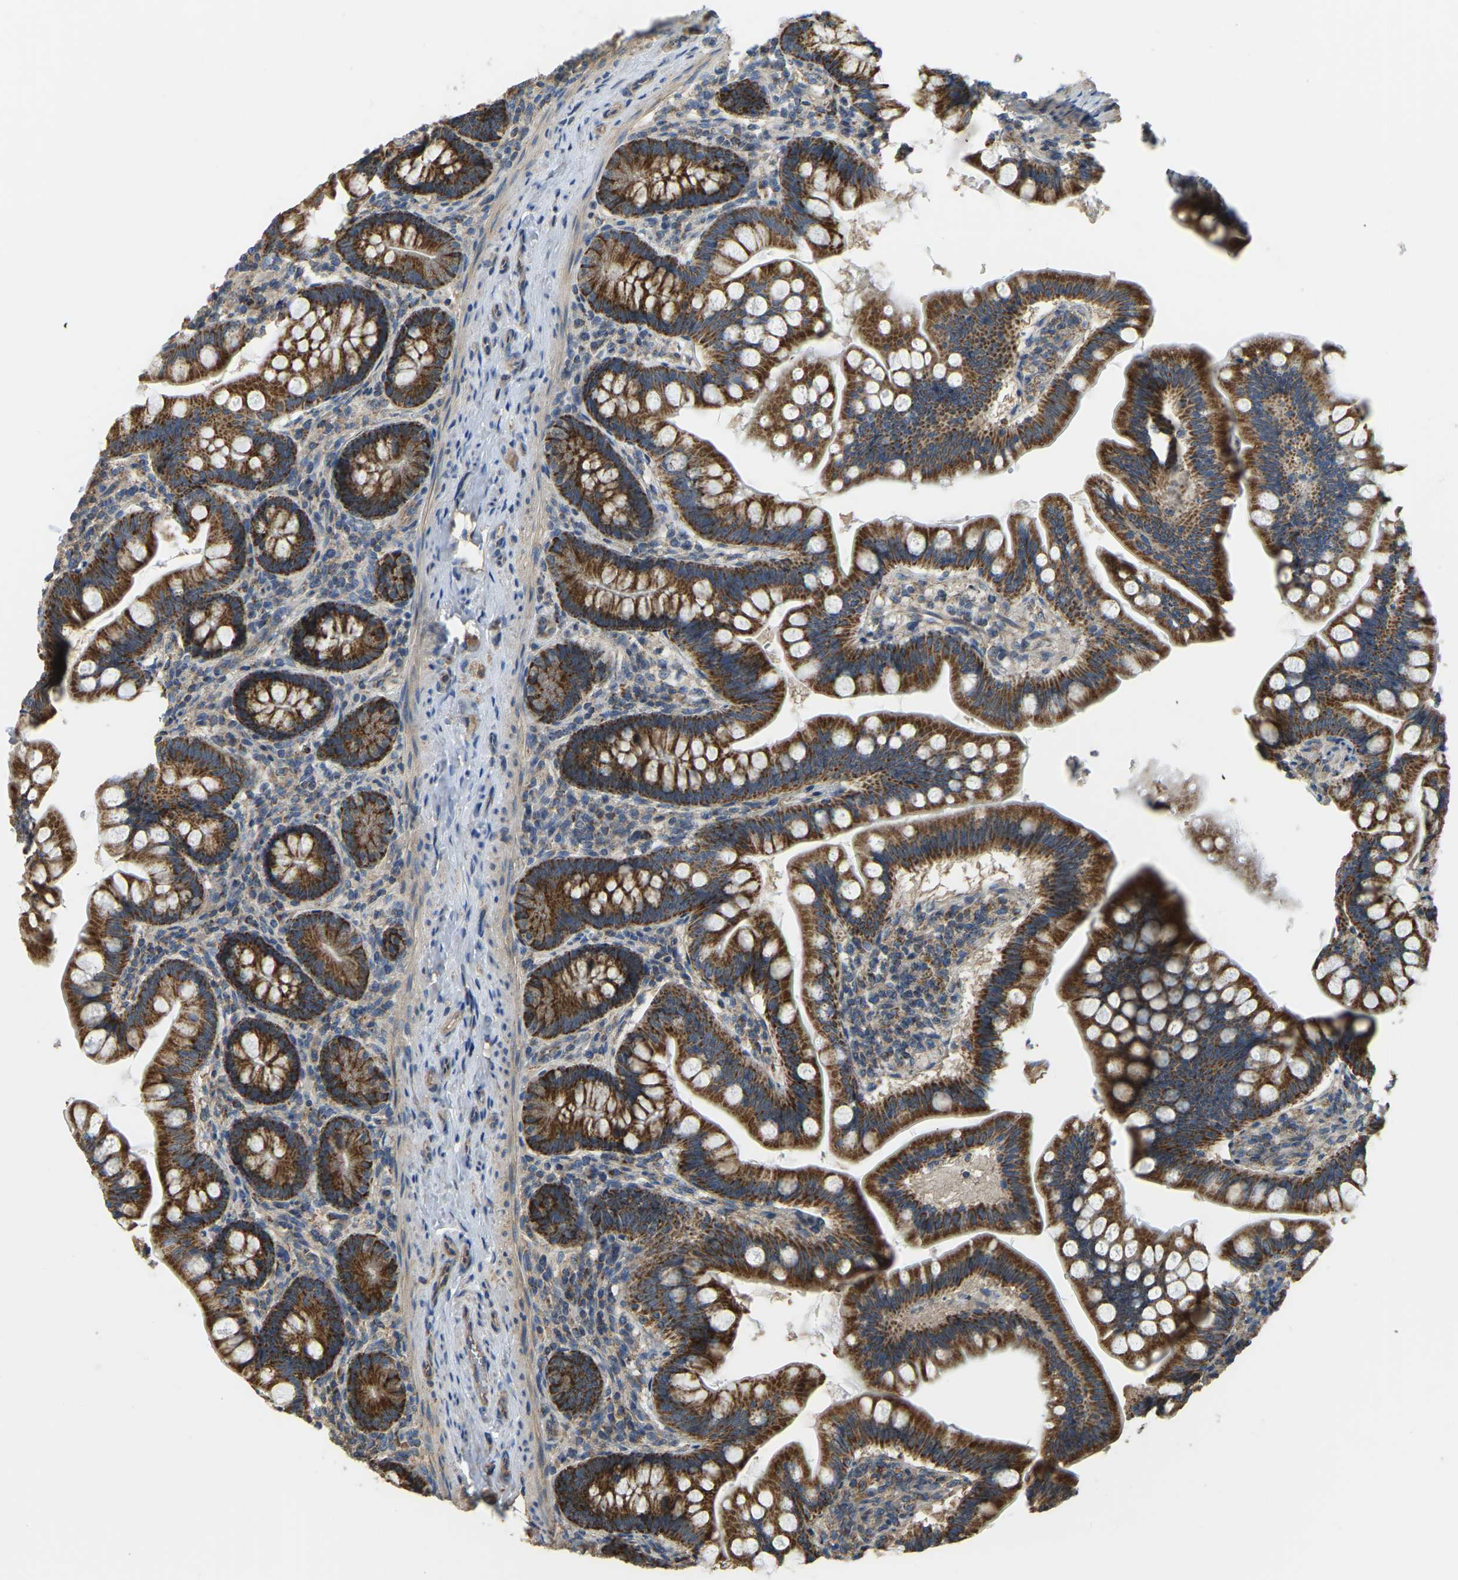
{"staining": {"intensity": "strong", "quantity": ">75%", "location": "cytoplasmic/membranous"}, "tissue": "small intestine", "cell_type": "Glandular cells", "image_type": "normal", "snomed": [{"axis": "morphology", "description": "Normal tissue, NOS"}, {"axis": "topography", "description": "Small intestine"}], "caption": "IHC staining of benign small intestine, which demonstrates high levels of strong cytoplasmic/membranous staining in approximately >75% of glandular cells indicating strong cytoplasmic/membranous protein expression. The staining was performed using DAB (brown) for protein detection and nuclei were counterstained in hematoxylin (blue).", "gene": "PSMD7", "patient": {"sex": "male", "age": 7}}